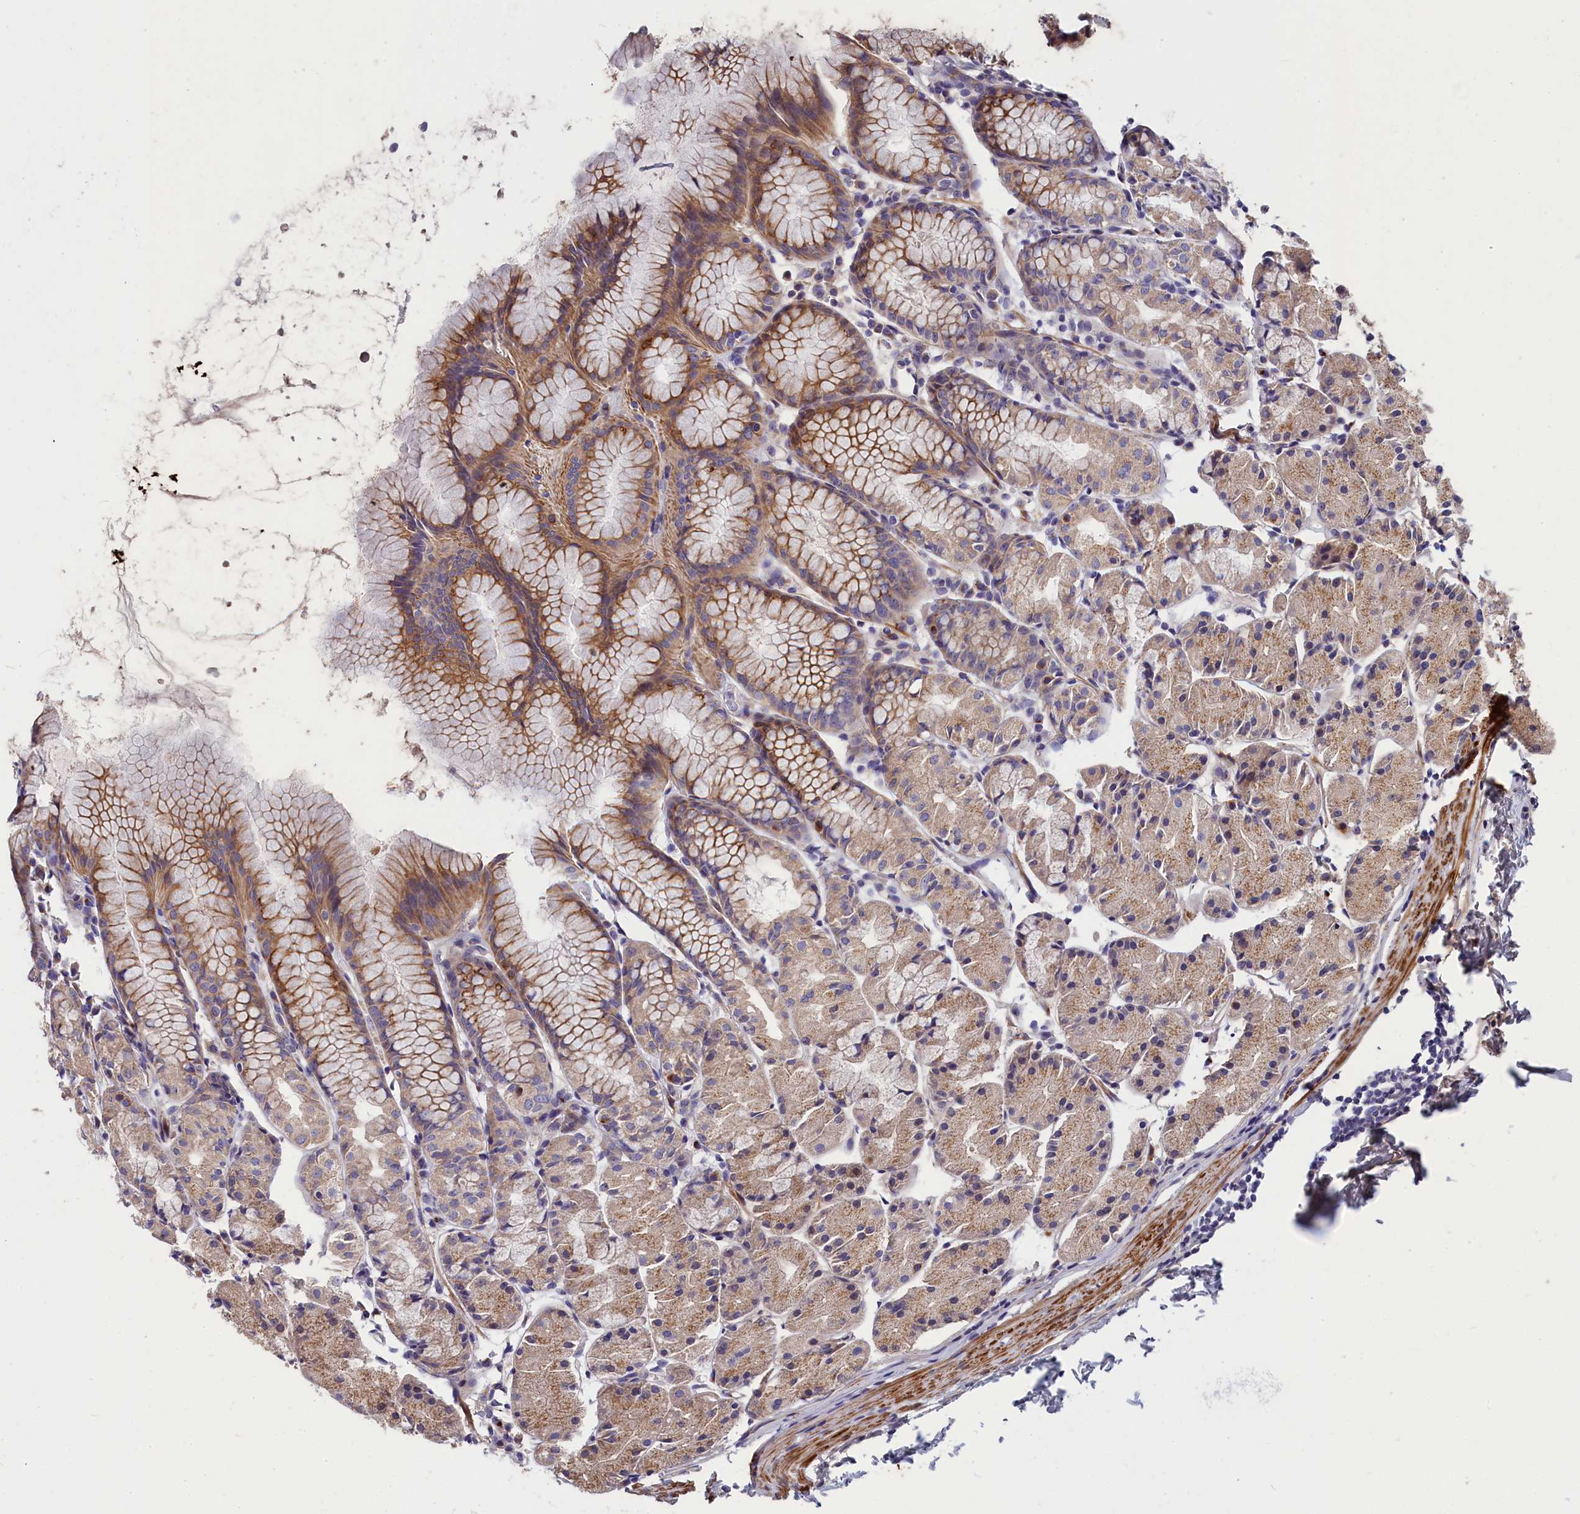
{"staining": {"intensity": "moderate", "quantity": "25%-75%", "location": "cytoplasmic/membranous"}, "tissue": "stomach", "cell_type": "Glandular cells", "image_type": "normal", "snomed": [{"axis": "morphology", "description": "Normal tissue, NOS"}, {"axis": "topography", "description": "Stomach, upper"}], "caption": "Protein expression analysis of benign human stomach reveals moderate cytoplasmic/membranous staining in about 25%-75% of glandular cells. The staining was performed using DAB (3,3'-diaminobenzidine), with brown indicating positive protein expression. Nuclei are stained blue with hematoxylin.", "gene": "TUBGCP4", "patient": {"sex": "male", "age": 47}}